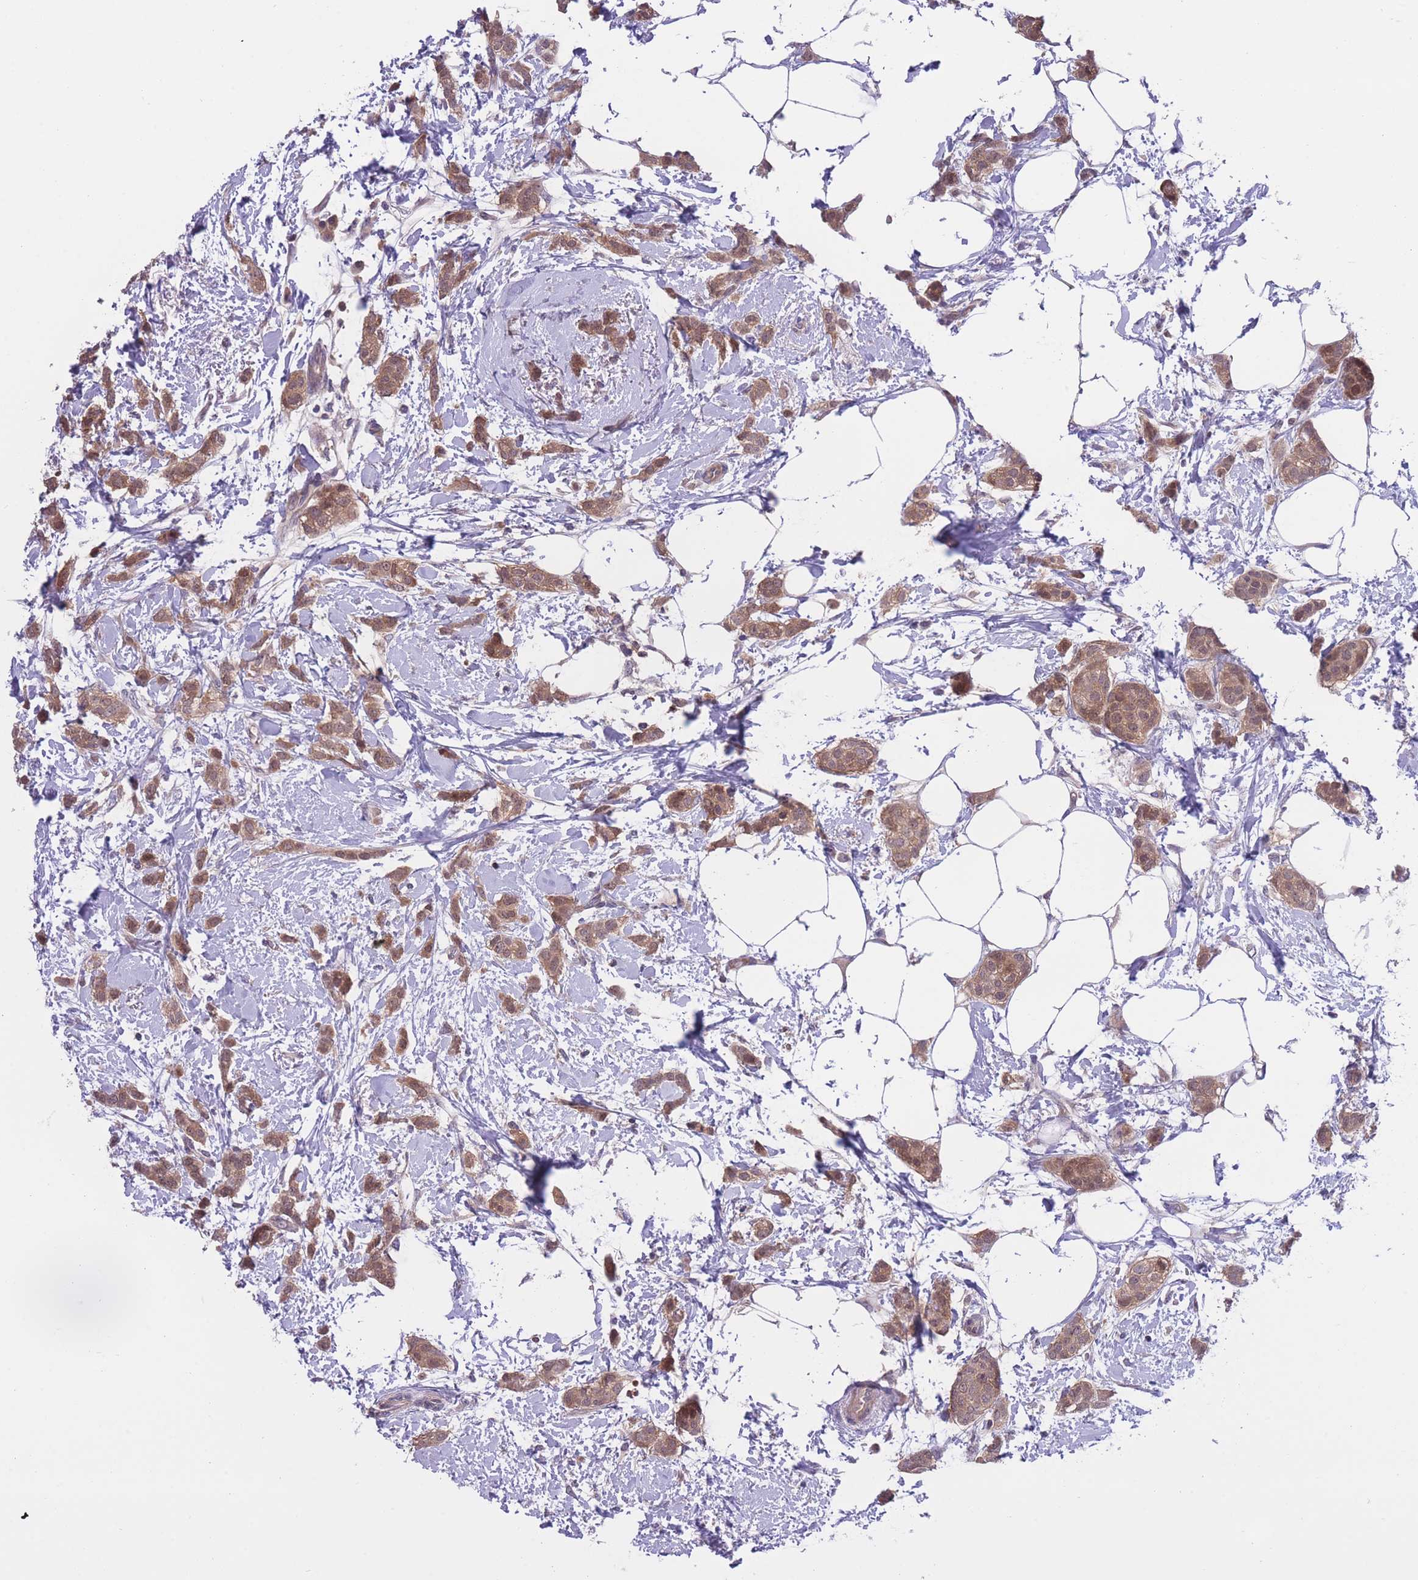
{"staining": {"intensity": "moderate", "quantity": ">75%", "location": "cytoplasmic/membranous"}, "tissue": "breast cancer", "cell_type": "Tumor cells", "image_type": "cancer", "snomed": [{"axis": "morphology", "description": "Duct carcinoma"}, {"axis": "topography", "description": "Breast"}], "caption": "Protein positivity by IHC displays moderate cytoplasmic/membranous staining in about >75% of tumor cells in intraductal carcinoma (breast). Immunohistochemistry (ihc) stains the protein of interest in brown and the nuclei are stained blue.", "gene": "UBE2N", "patient": {"sex": "female", "age": 72}}